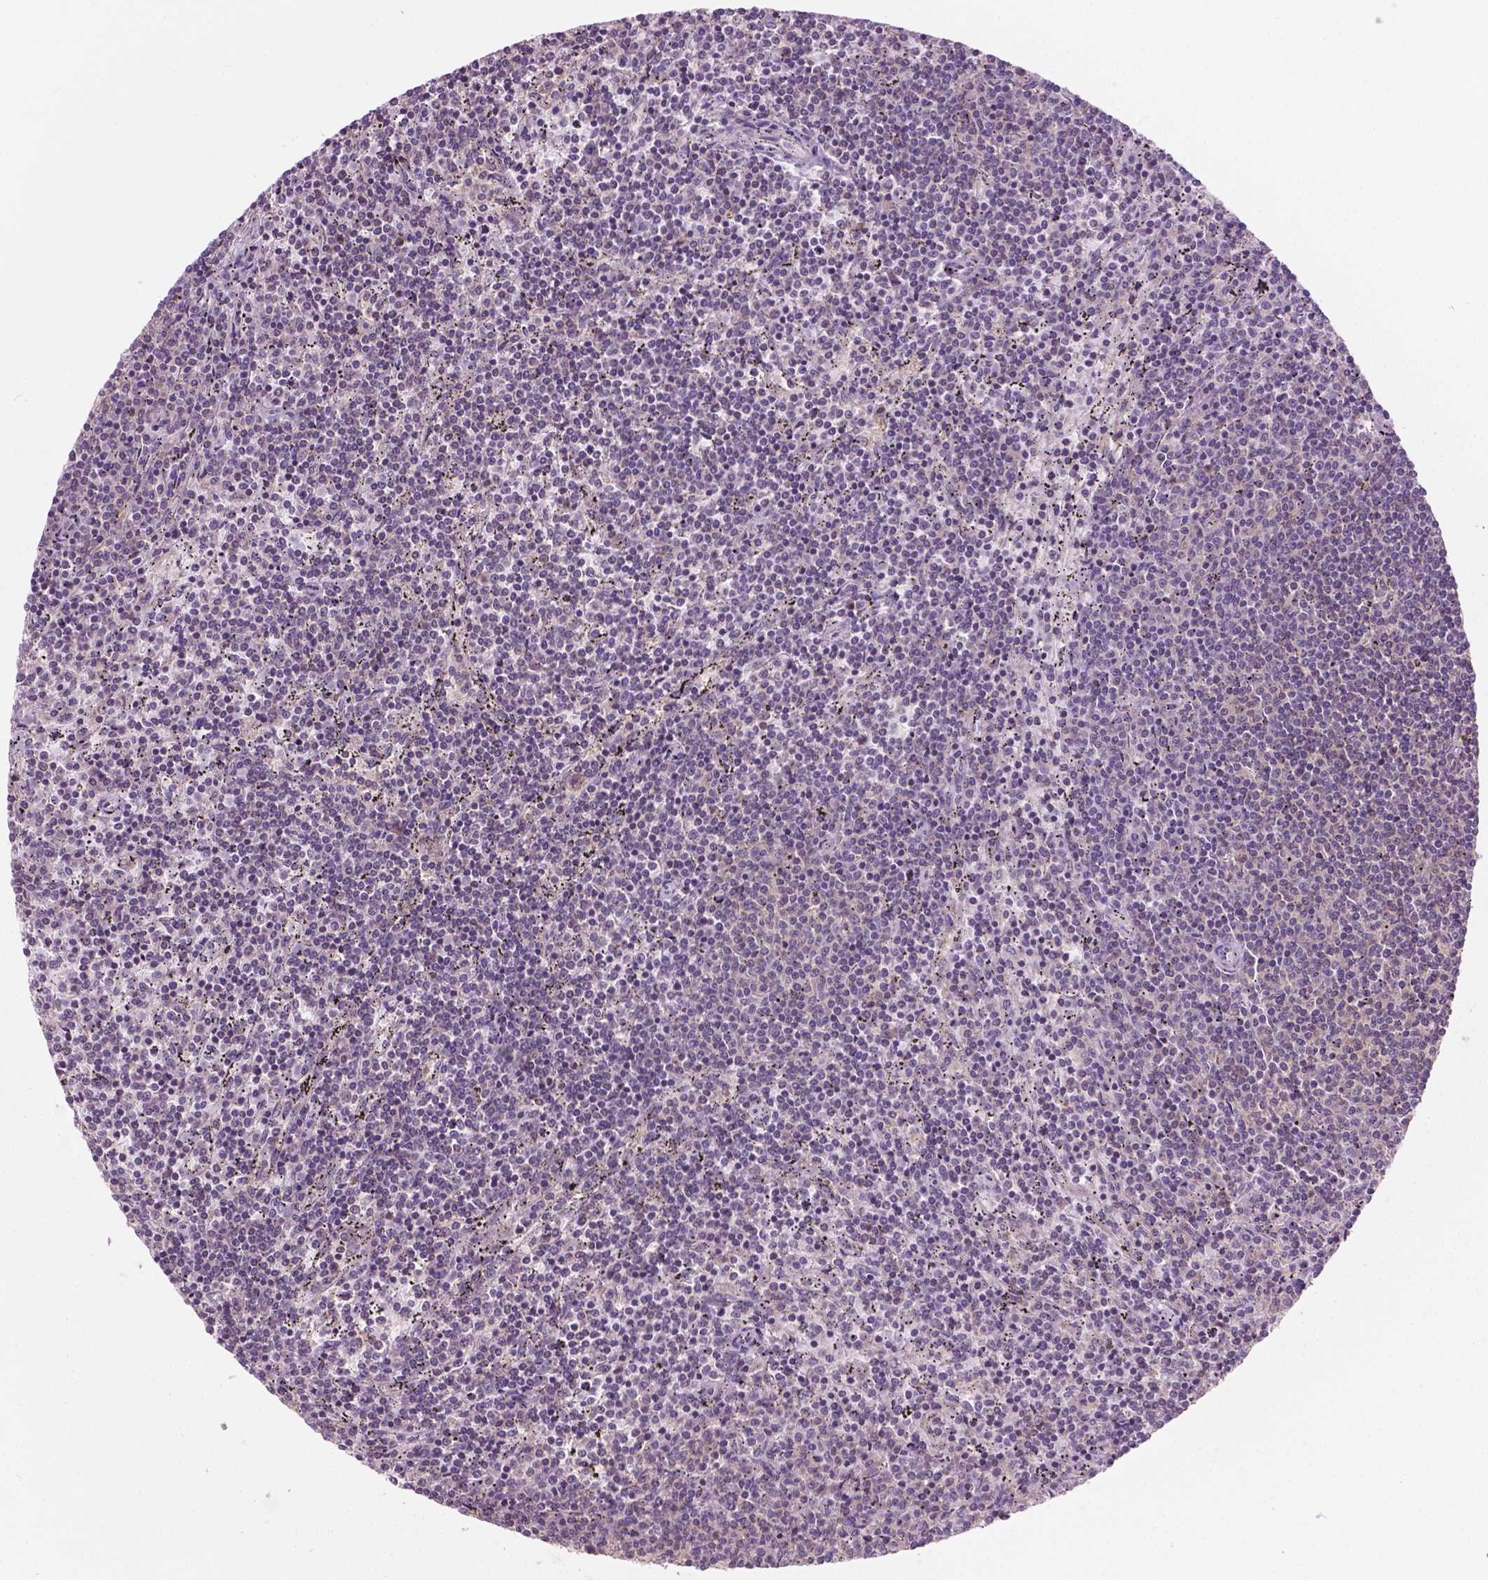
{"staining": {"intensity": "negative", "quantity": "none", "location": "none"}, "tissue": "lymphoma", "cell_type": "Tumor cells", "image_type": "cancer", "snomed": [{"axis": "morphology", "description": "Malignant lymphoma, non-Hodgkin's type, Low grade"}, {"axis": "topography", "description": "Spleen"}], "caption": "DAB immunohistochemical staining of low-grade malignant lymphoma, non-Hodgkin's type demonstrates no significant expression in tumor cells. The staining was performed using DAB to visualize the protein expression in brown, while the nuclei were stained in blue with hematoxylin (Magnification: 20x).", "gene": "MZT1", "patient": {"sex": "female", "age": 50}}